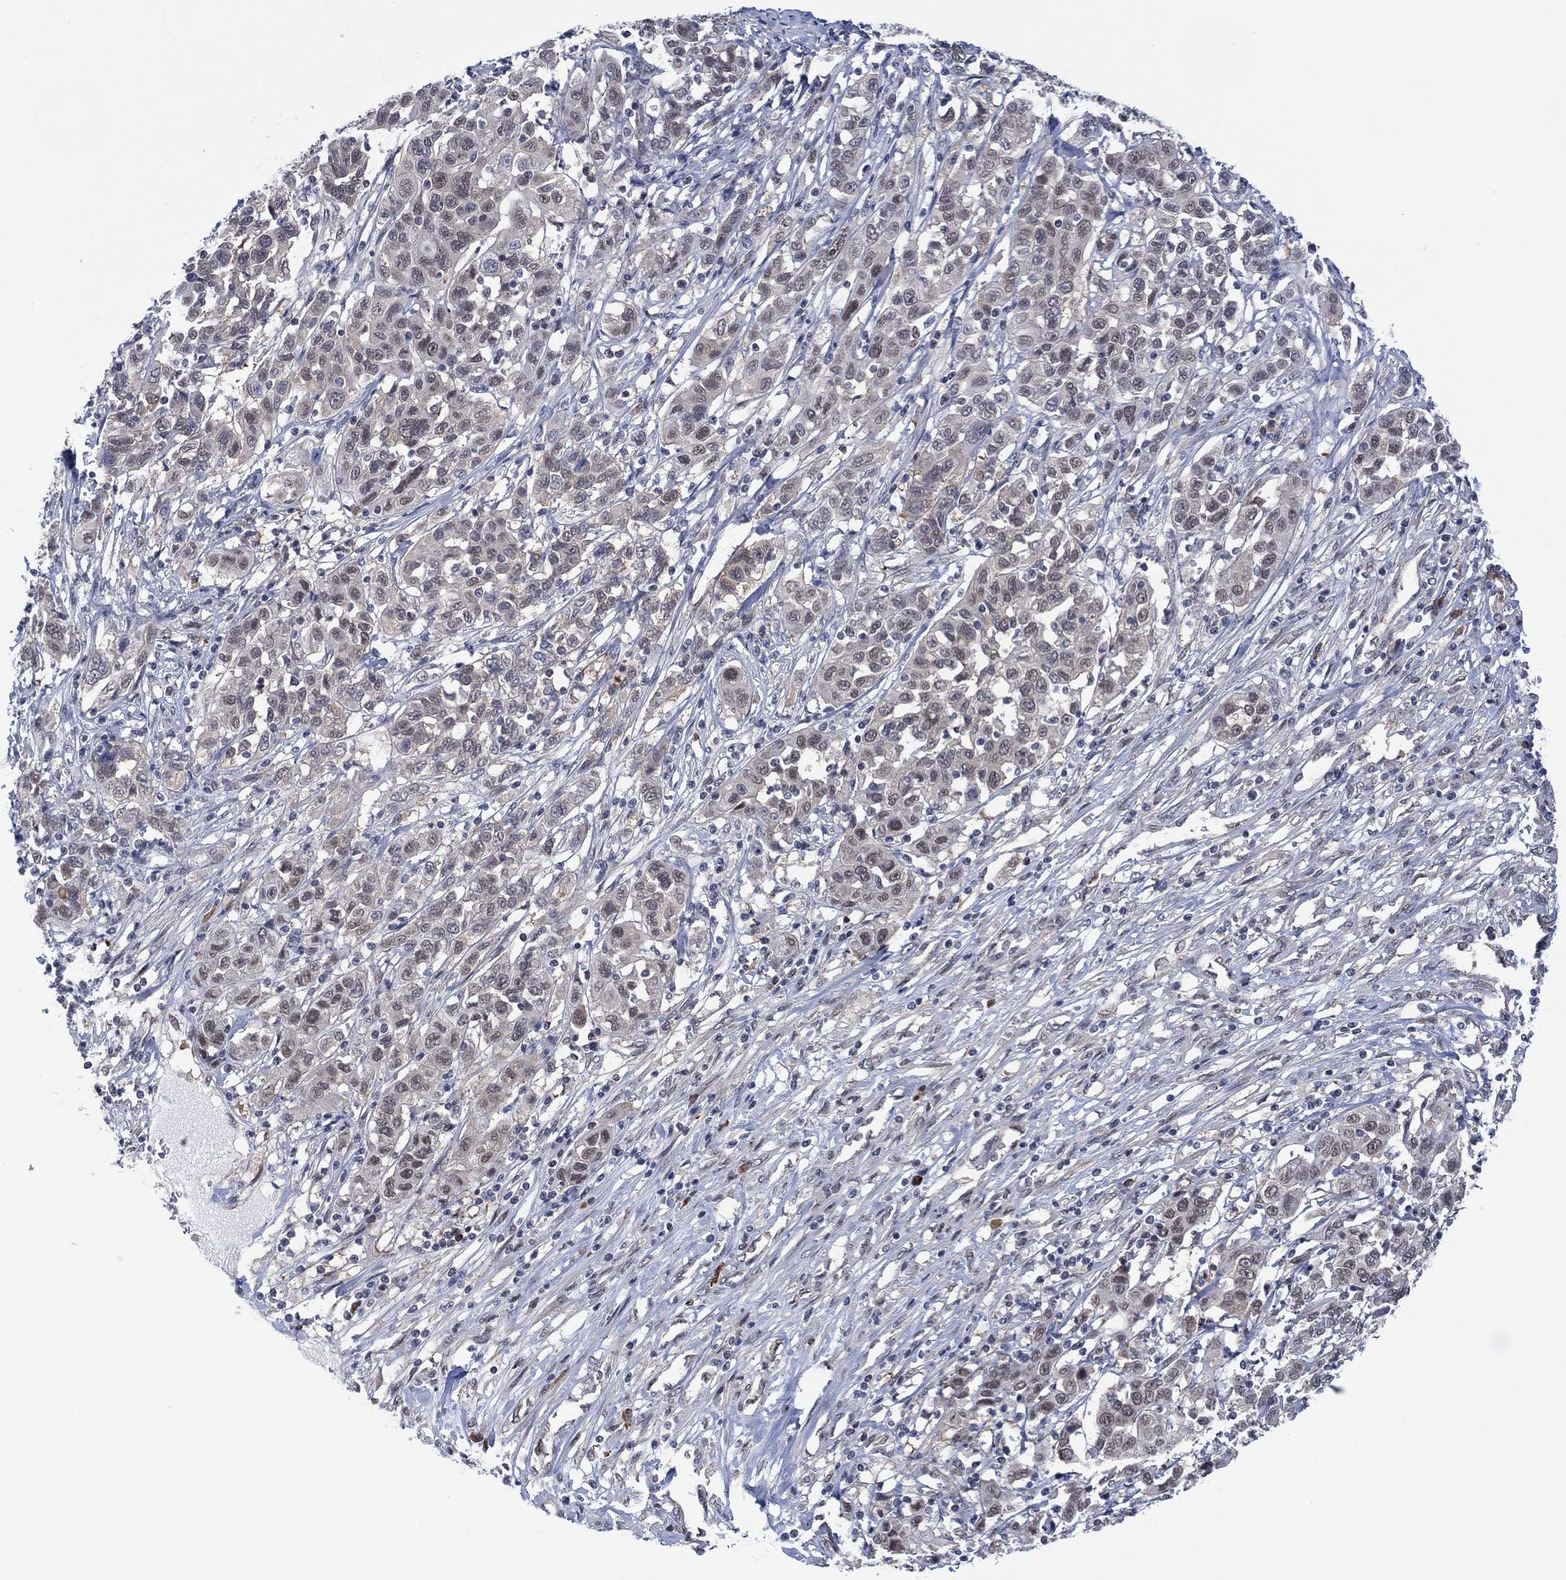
{"staining": {"intensity": "negative", "quantity": "none", "location": "none"}, "tissue": "liver cancer", "cell_type": "Tumor cells", "image_type": "cancer", "snomed": [{"axis": "morphology", "description": "Adenocarcinoma, NOS"}, {"axis": "morphology", "description": "Cholangiocarcinoma"}, {"axis": "topography", "description": "Liver"}], "caption": "Photomicrograph shows no significant protein positivity in tumor cells of cholangiocarcinoma (liver). The staining is performed using DAB (3,3'-diaminobenzidine) brown chromogen with nuclei counter-stained in using hematoxylin.", "gene": "DPP4", "patient": {"sex": "male", "age": 64}}